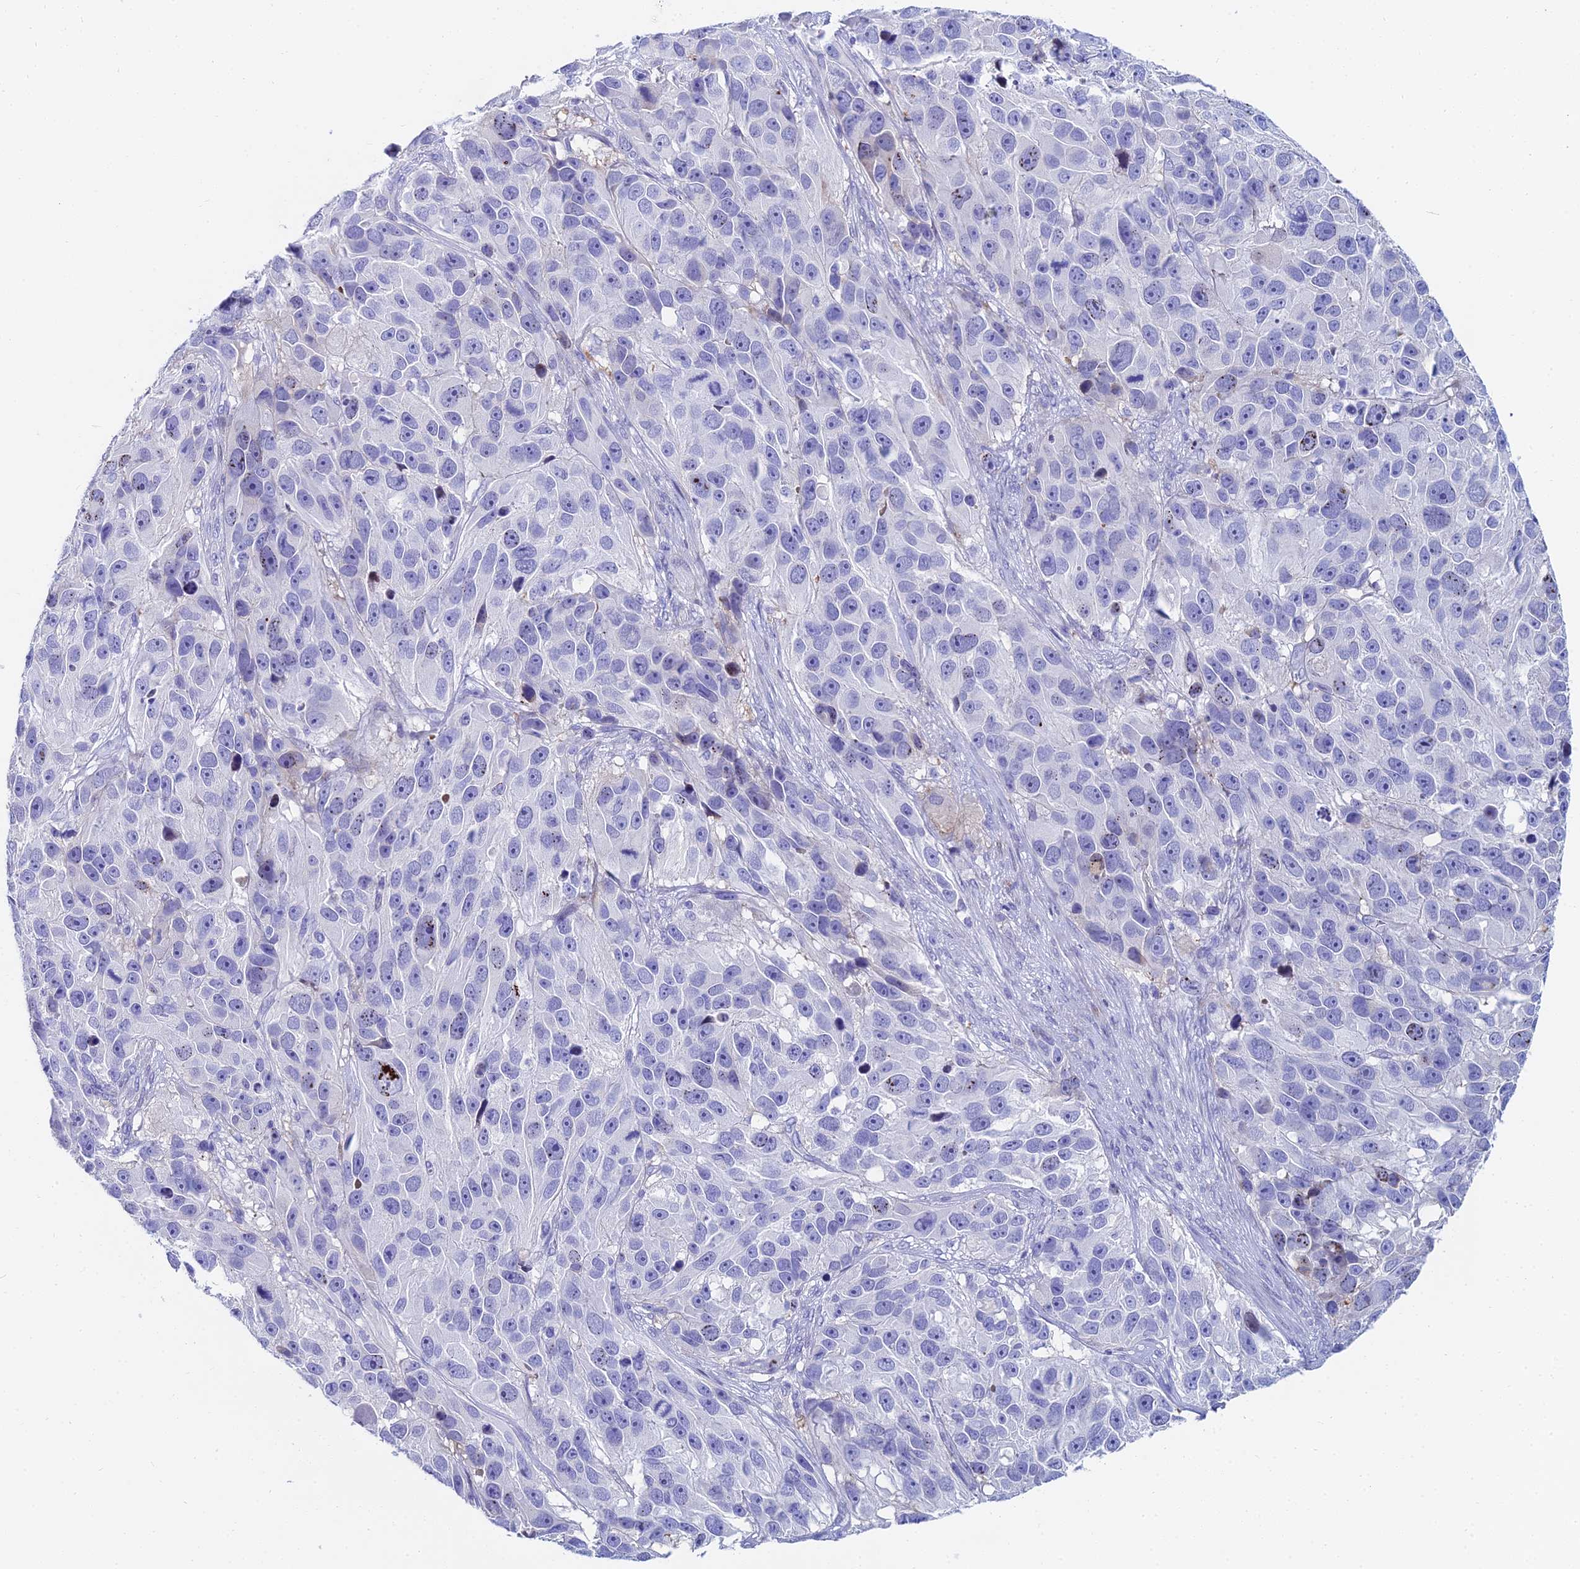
{"staining": {"intensity": "negative", "quantity": "none", "location": "none"}, "tissue": "melanoma", "cell_type": "Tumor cells", "image_type": "cancer", "snomed": [{"axis": "morphology", "description": "Malignant melanoma, NOS"}, {"axis": "topography", "description": "Skin"}], "caption": "There is no significant expression in tumor cells of malignant melanoma.", "gene": "HSPA1L", "patient": {"sex": "male", "age": 84}}